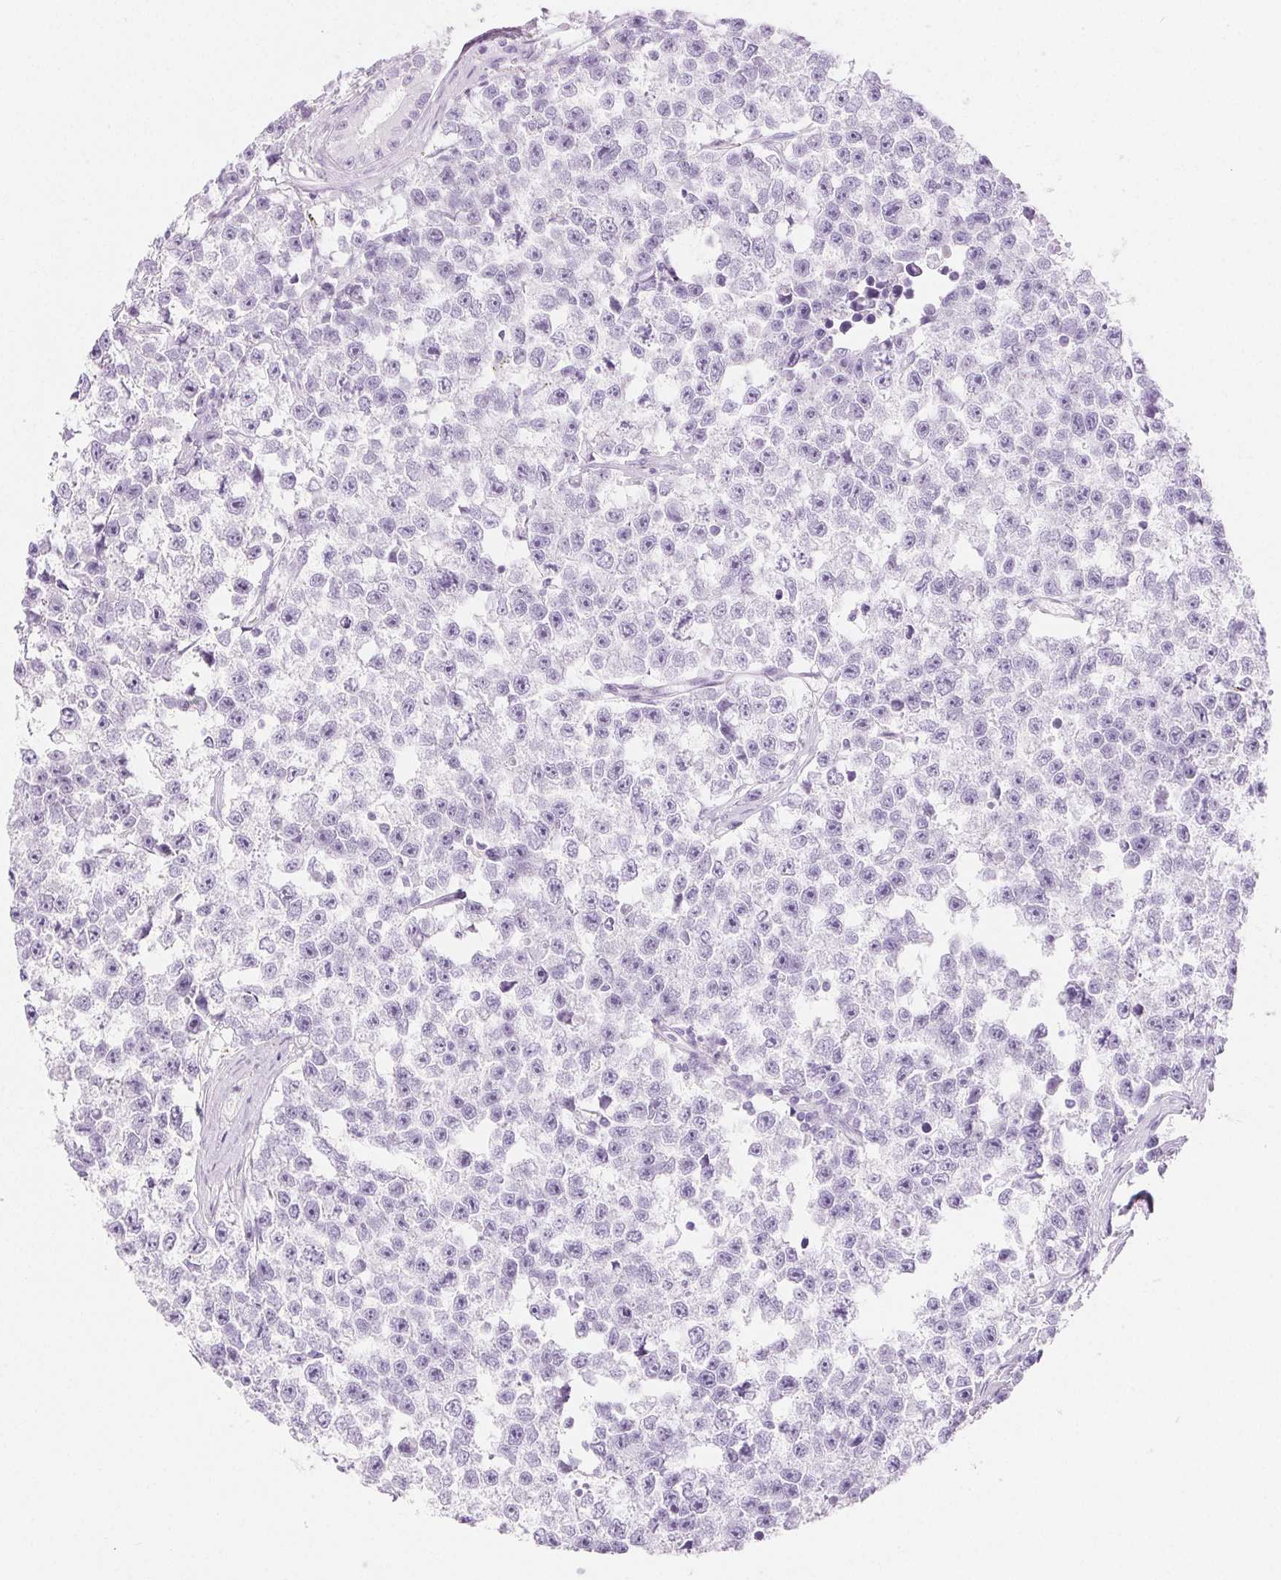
{"staining": {"intensity": "negative", "quantity": "none", "location": "none"}, "tissue": "testis cancer", "cell_type": "Tumor cells", "image_type": "cancer", "snomed": [{"axis": "morphology", "description": "Seminoma, NOS"}, {"axis": "topography", "description": "Testis"}], "caption": "An image of human testis seminoma is negative for staining in tumor cells.", "gene": "SPRR3", "patient": {"sex": "male", "age": 26}}